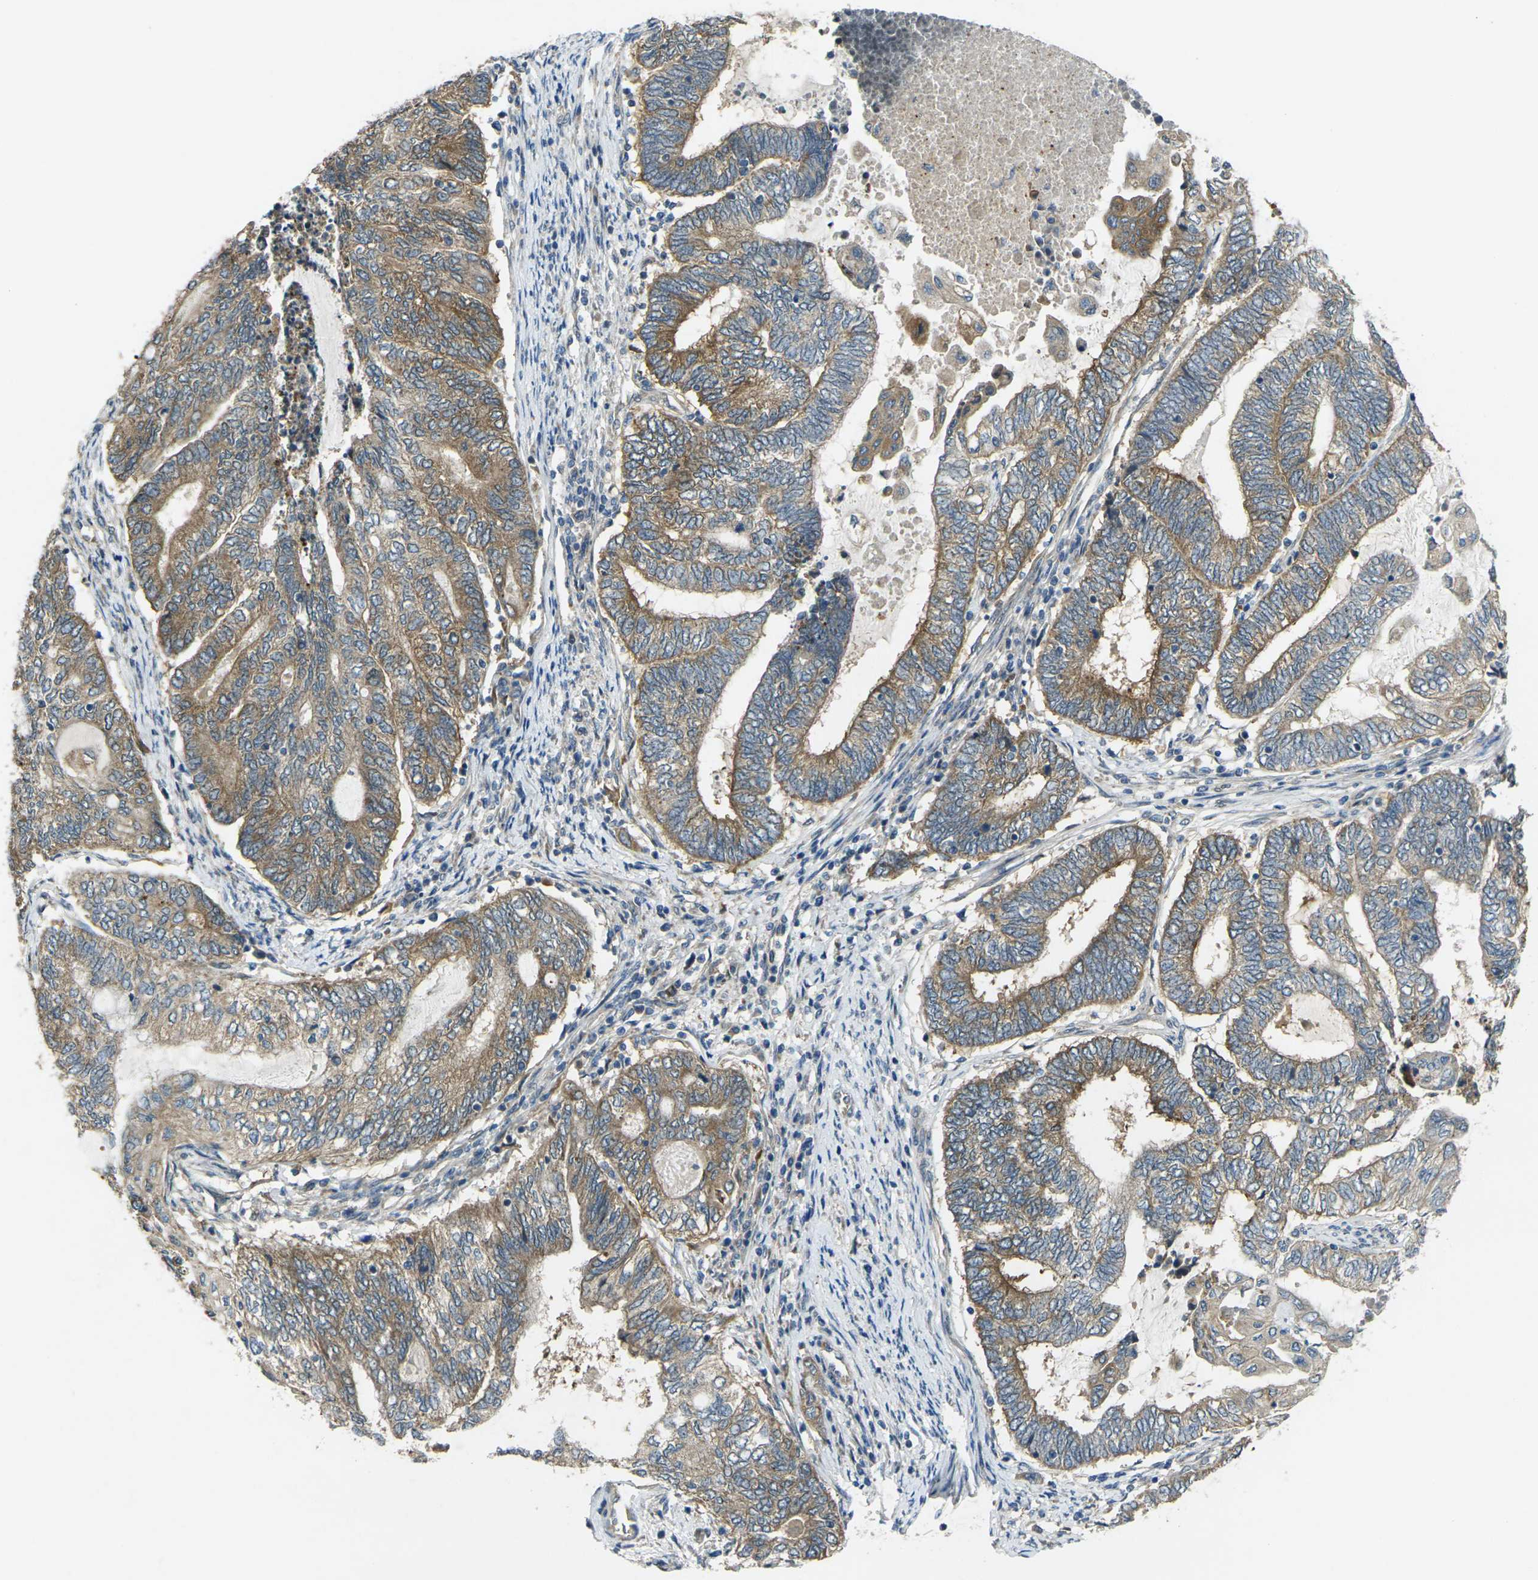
{"staining": {"intensity": "moderate", "quantity": ">75%", "location": "cytoplasmic/membranous"}, "tissue": "endometrial cancer", "cell_type": "Tumor cells", "image_type": "cancer", "snomed": [{"axis": "morphology", "description": "Adenocarcinoma, NOS"}, {"axis": "topography", "description": "Uterus"}, {"axis": "topography", "description": "Endometrium"}], "caption": "This micrograph shows immunohistochemistry (IHC) staining of adenocarcinoma (endometrial), with medium moderate cytoplasmic/membranous expression in about >75% of tumor cells.", "gene": "GNA12", "patient": {"sex": "female", "age": 70}}